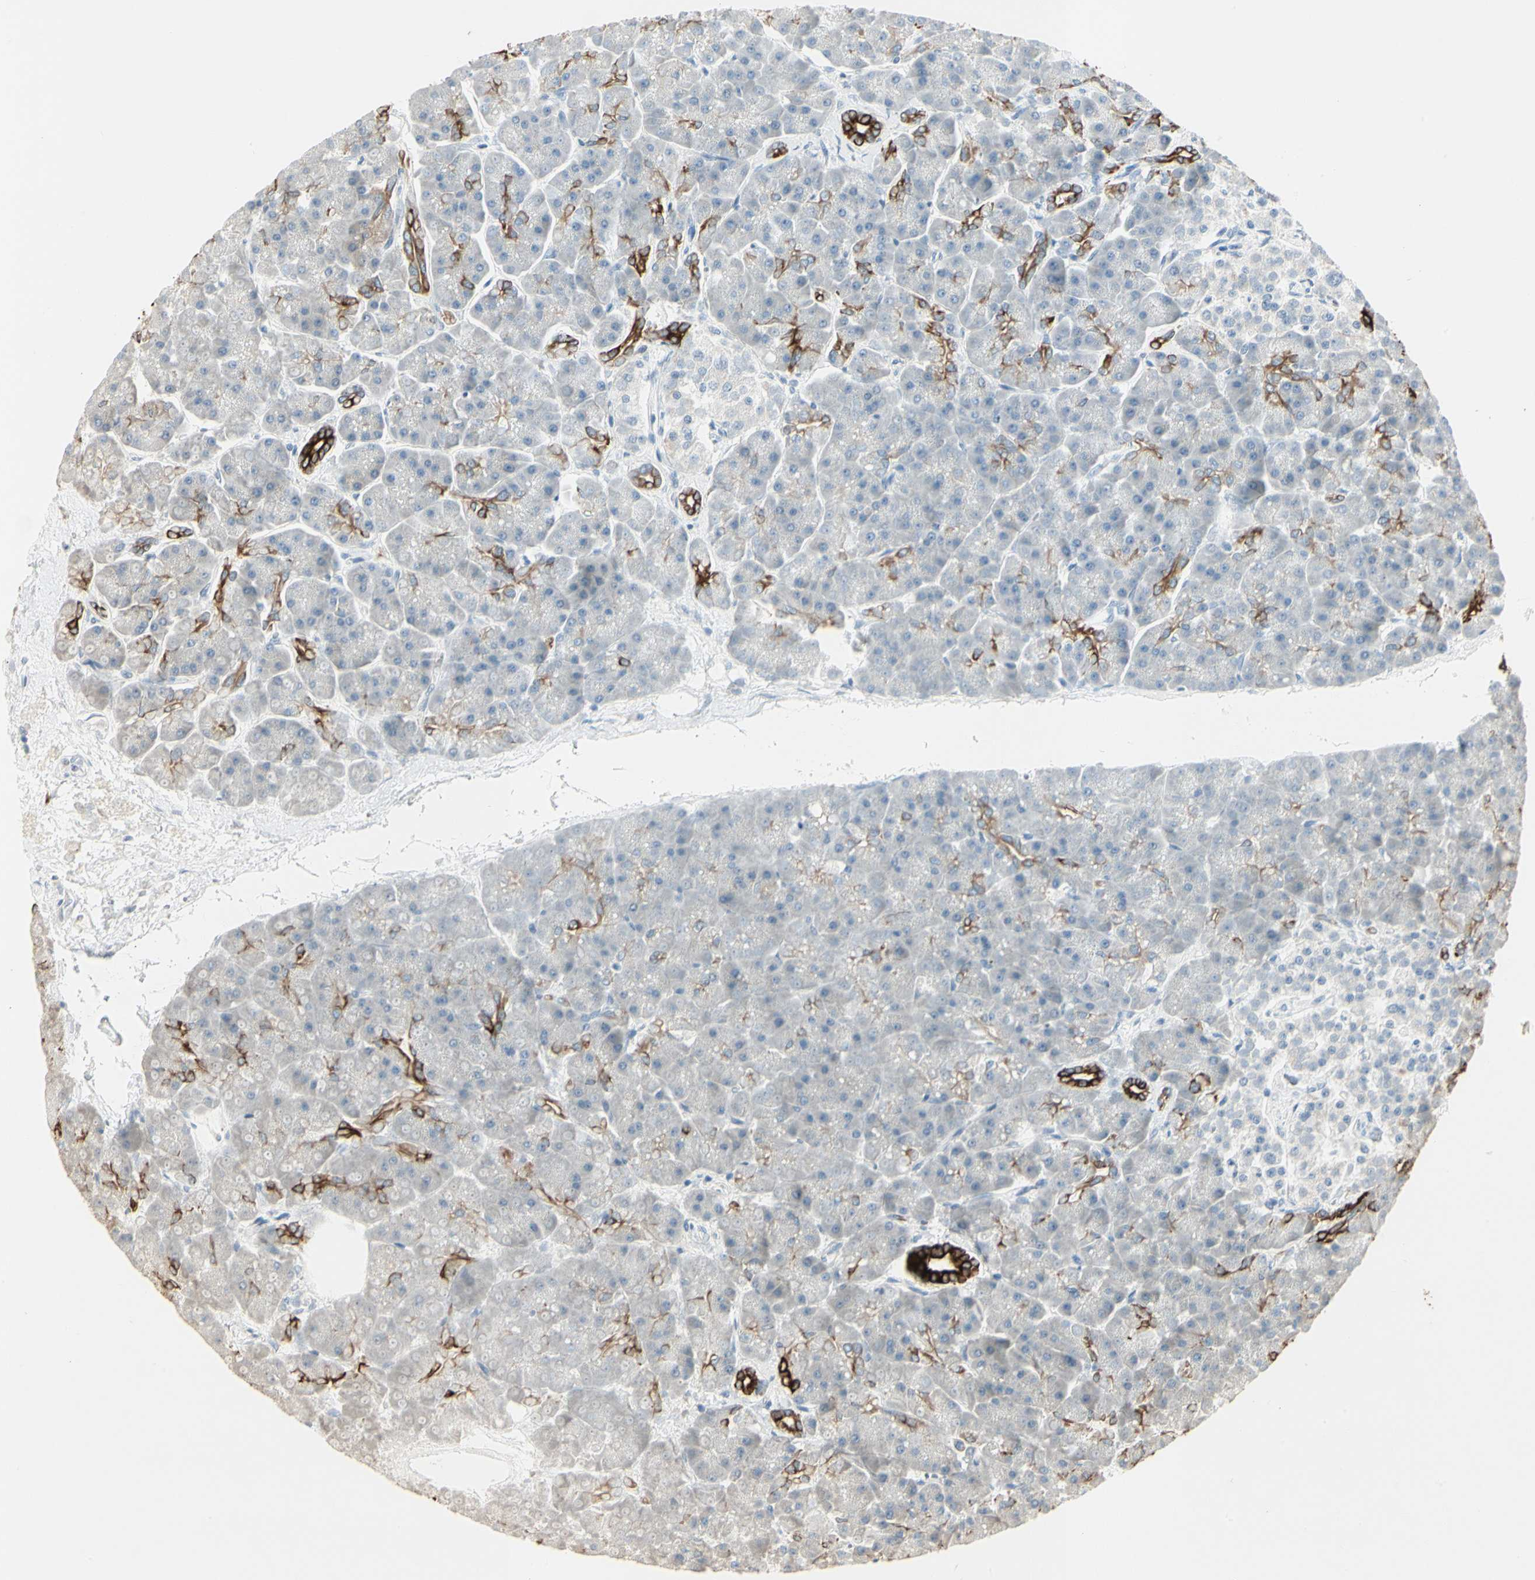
{"staining": {"intensity": "negative", "quantity": "none", "location": "none"}, "tissue": "pancreas", "cell_type": "Exocrine glandular cells", "image_type": "normal", "snomed": [{"axis": "morphology", "description": "Normal tissue, NOS"}, {"axis": "topography", "description": "Pancreas"}], "caption": "Immunohistochemical staining of benign human pancreas exhibits no significant expression in exocrine glandular cells. (DAB (3,3'-diaminobenzidine) IHC visualized using brightfield microscopy, high magnification).", "gene": "SKIL", "patient": {"sex": "female", "age": 70}}